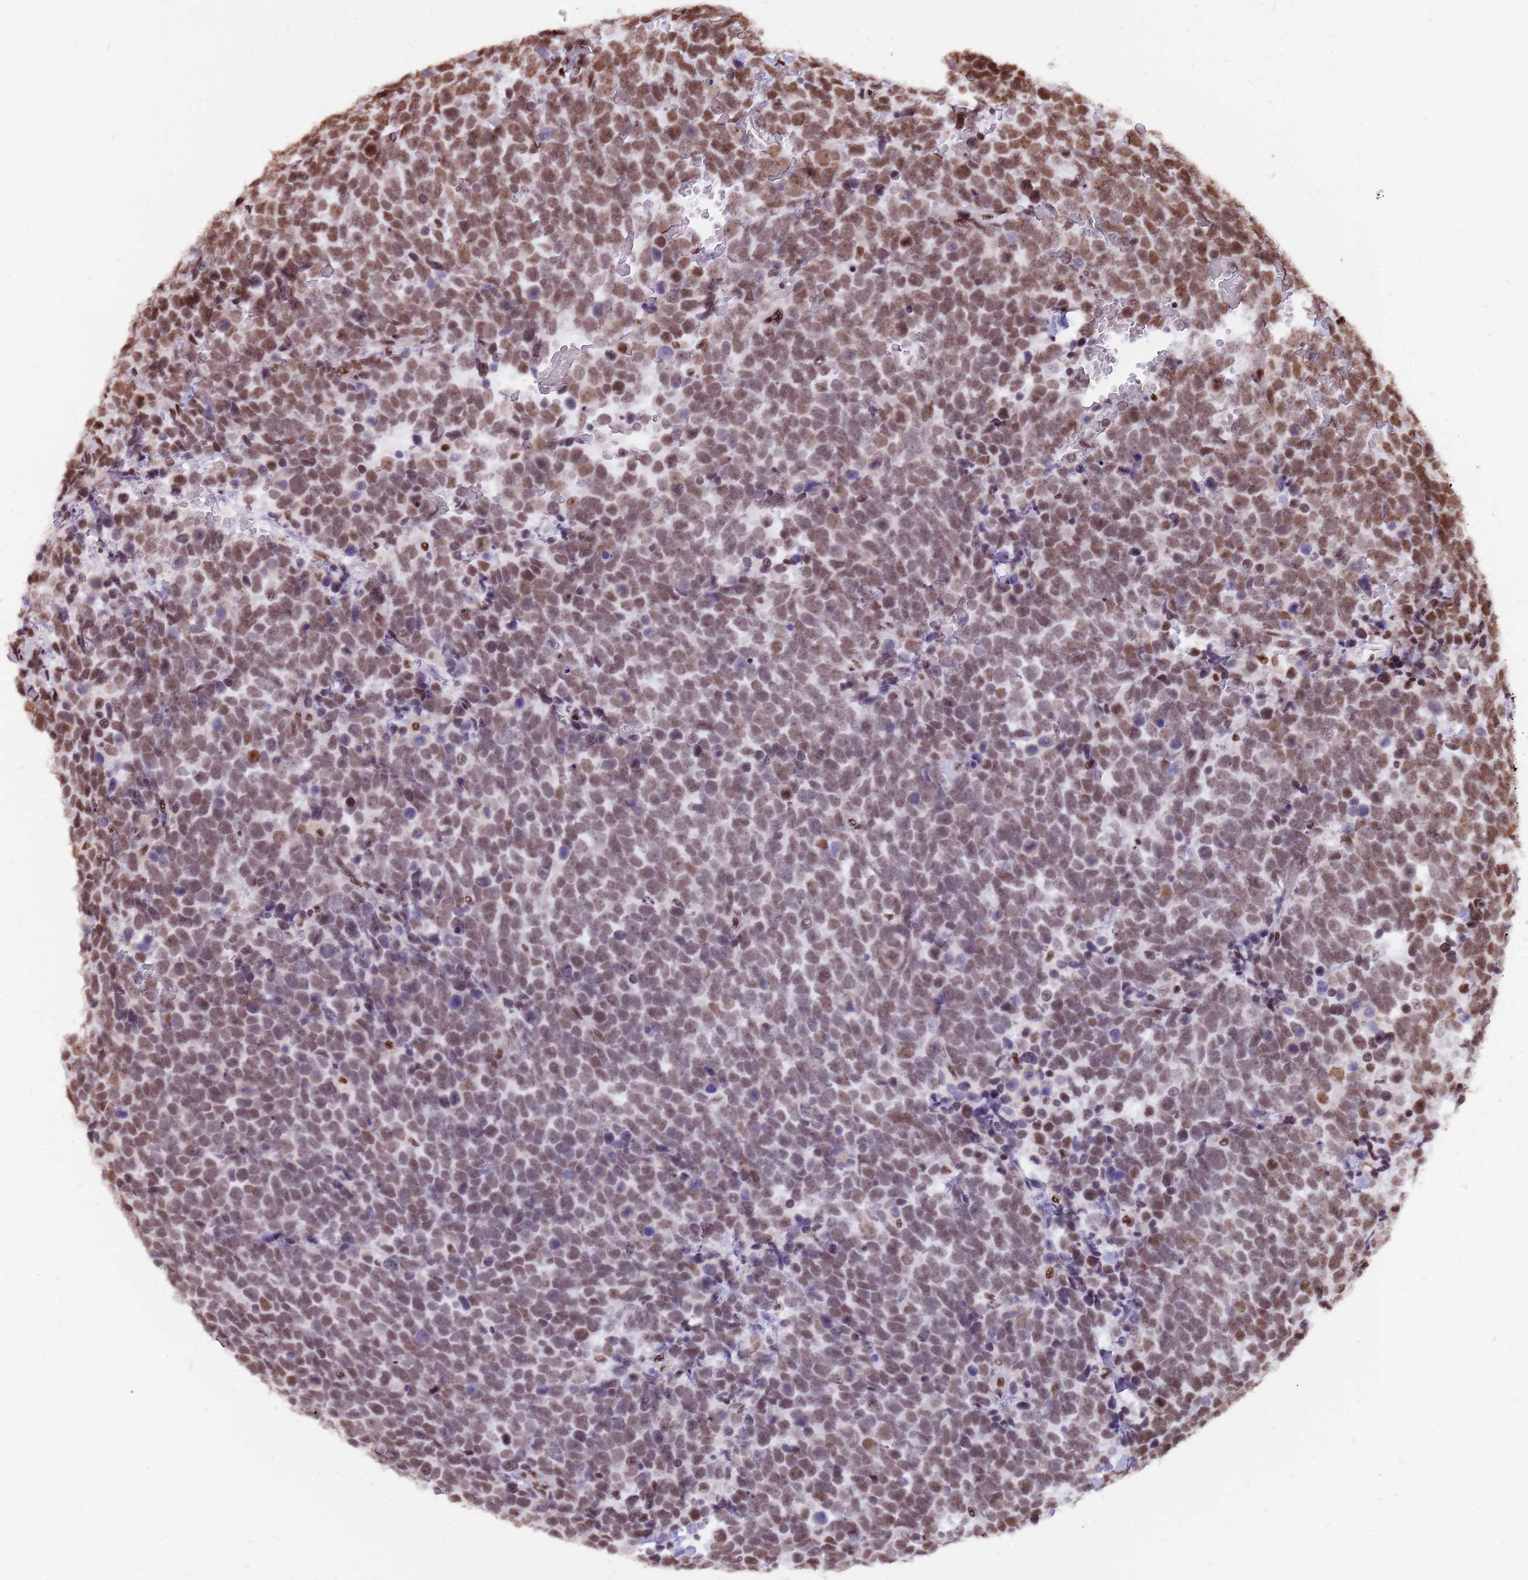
{"staining": {"intensity": "moderate", "quantity": "25%-75%", "location": "nuclear"}, "tissue": "urothelial cancer", "cell_type": "Tumor cells", "image_type": "cancer", "snomed": [{"axis": "morphology", "description": "Urothelial carcinoma, High grade"}, {"axis": "topography", "description": "Urinary bladder"}], "caption": "Approximately 25%-75% of tumor cells in high-grade urothelial carcinoma show moderate nuclear protein positivity as visualized by brown immunohistochemical staining.", "gene": "WASHC4", "patient": {"sex": "female", "age": 82}}